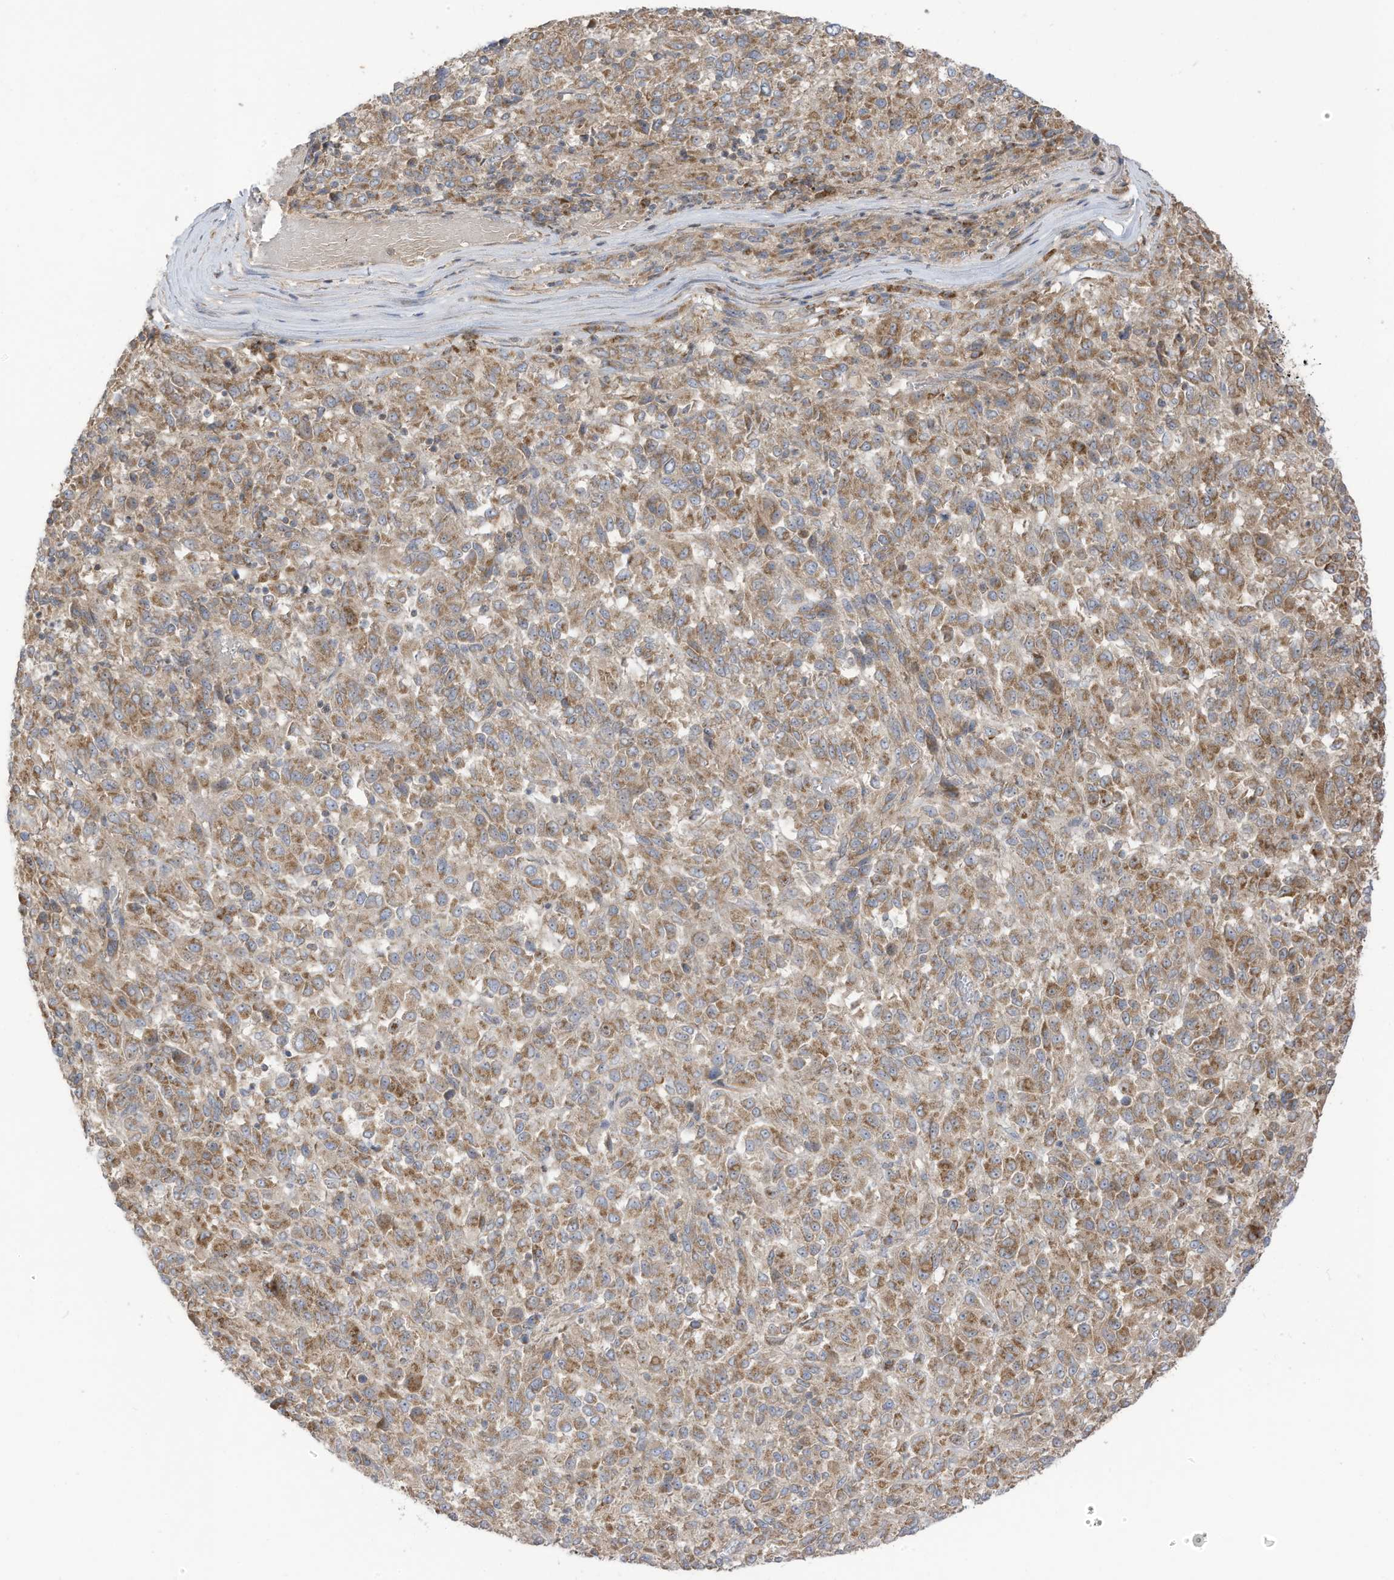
{"staining": {"intensity": "moderate", "quantity": ">75%", "location": "cytoplasmic/membranous"}, "tissue": "melanoma", "cell_type": "Tumor cells", "image_type": "cancer", "snomed": [{"axis": "morphology", "description": "Malignant melanoma, Metastatic site"}, {"axis": "topography", "description": "Lung"}], "caption": "Immunohistochemical staining of human malignant melanoma (metastatic site) shows medium levels of moderate cytoplasmic/membranous expression in approximately >75% of tumor cells.", "gene": "CGAS", "patient": {"sex": "male", "age": 64}}